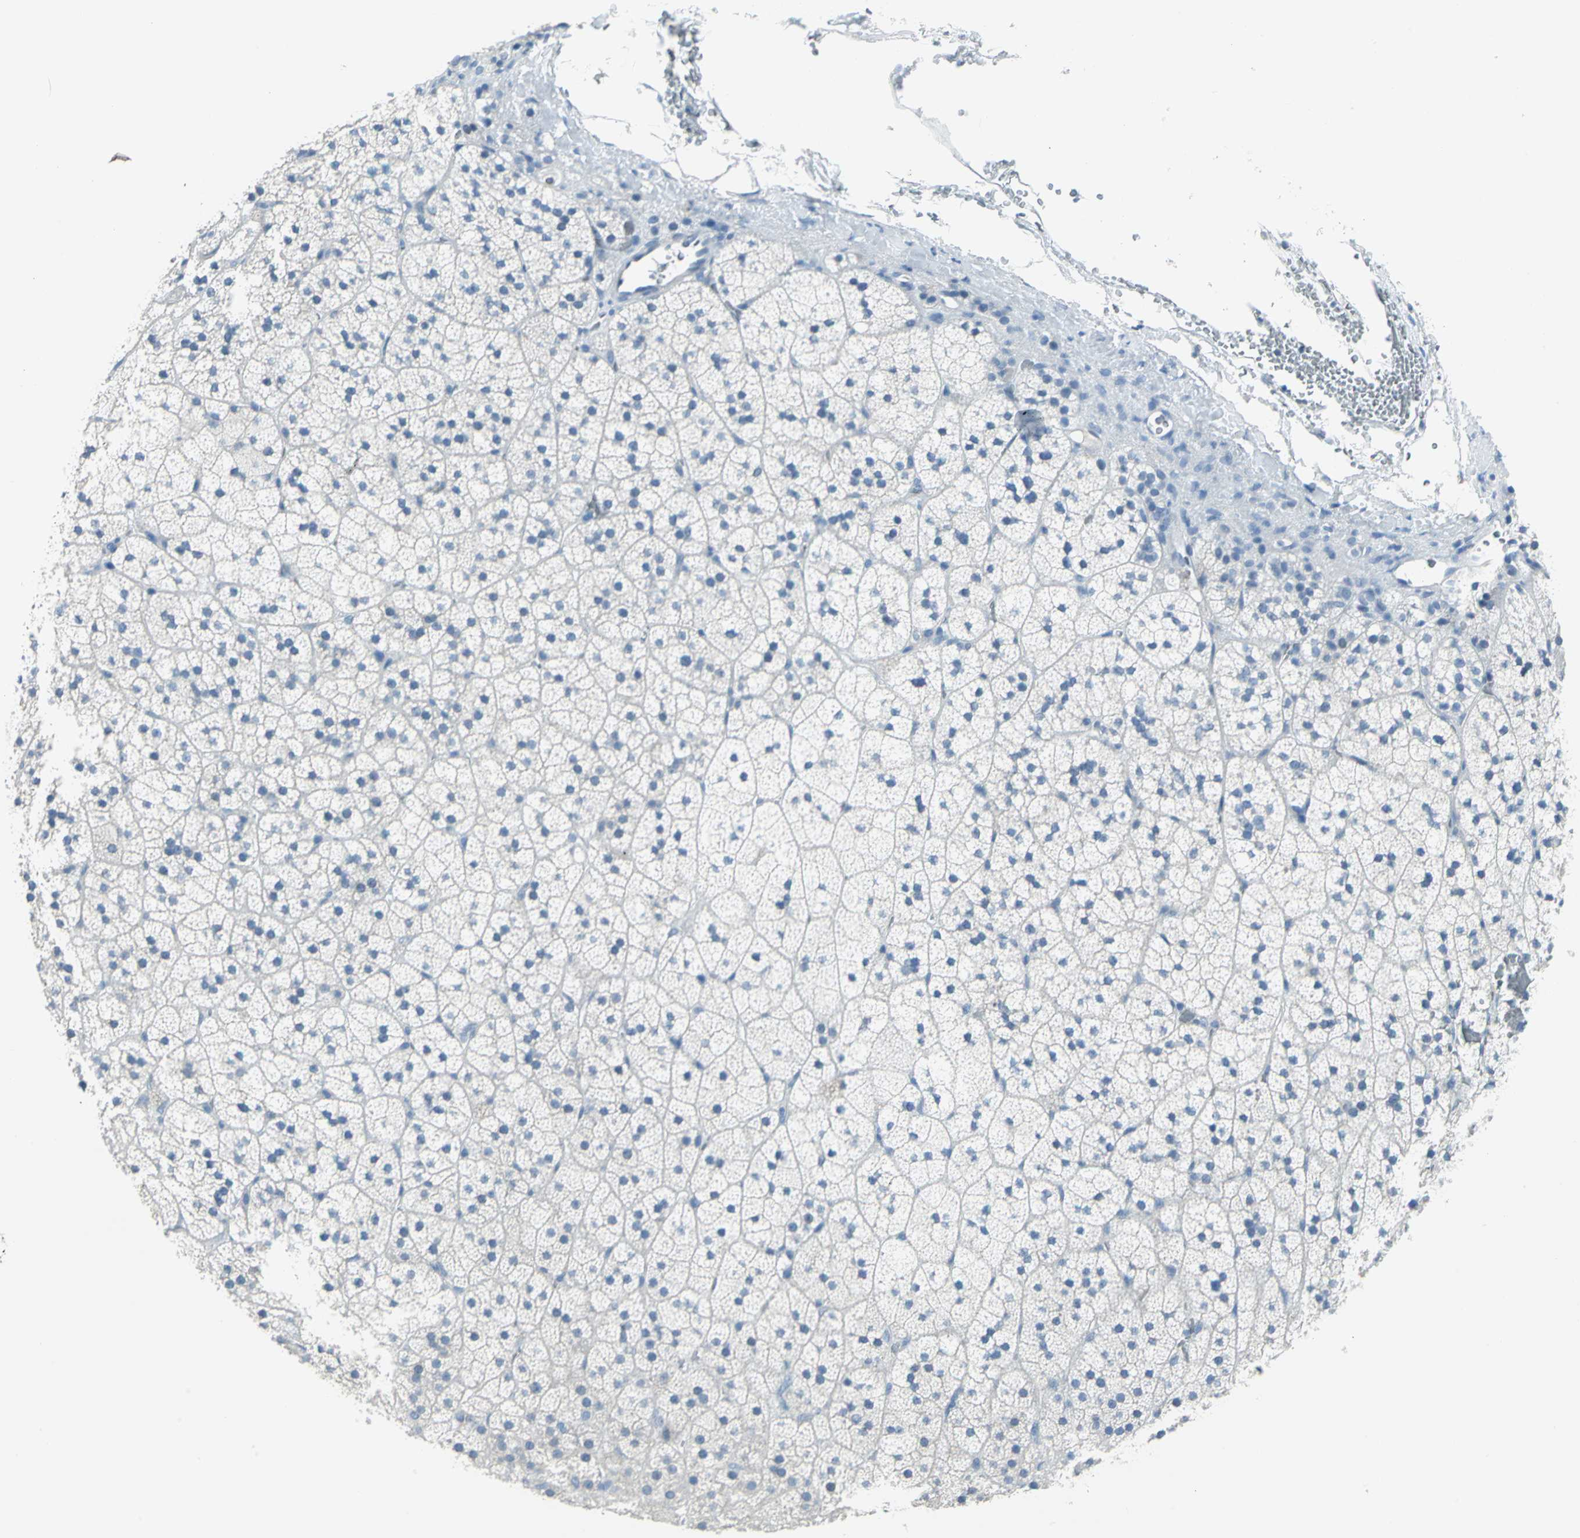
{"staining": {"intensity": "weak", "quantity": "<25%", "location": "cytoplasmic/membranous"}, "tissue": "adrenal gland", "cell_type": "Glandular cells", "image_type": "normal", "snomed": [{"axis": "morphology", "description": "Normal tissue, NOS"}, {"axis": "topography", "description": "Adrenal gland"}], "caption": "This is an IHC histopathology image of benign human adrenal gland. There is no staining in glandular cells.", "gene": "DNAI2", "patient": {"sex": "male", "age": 35}}